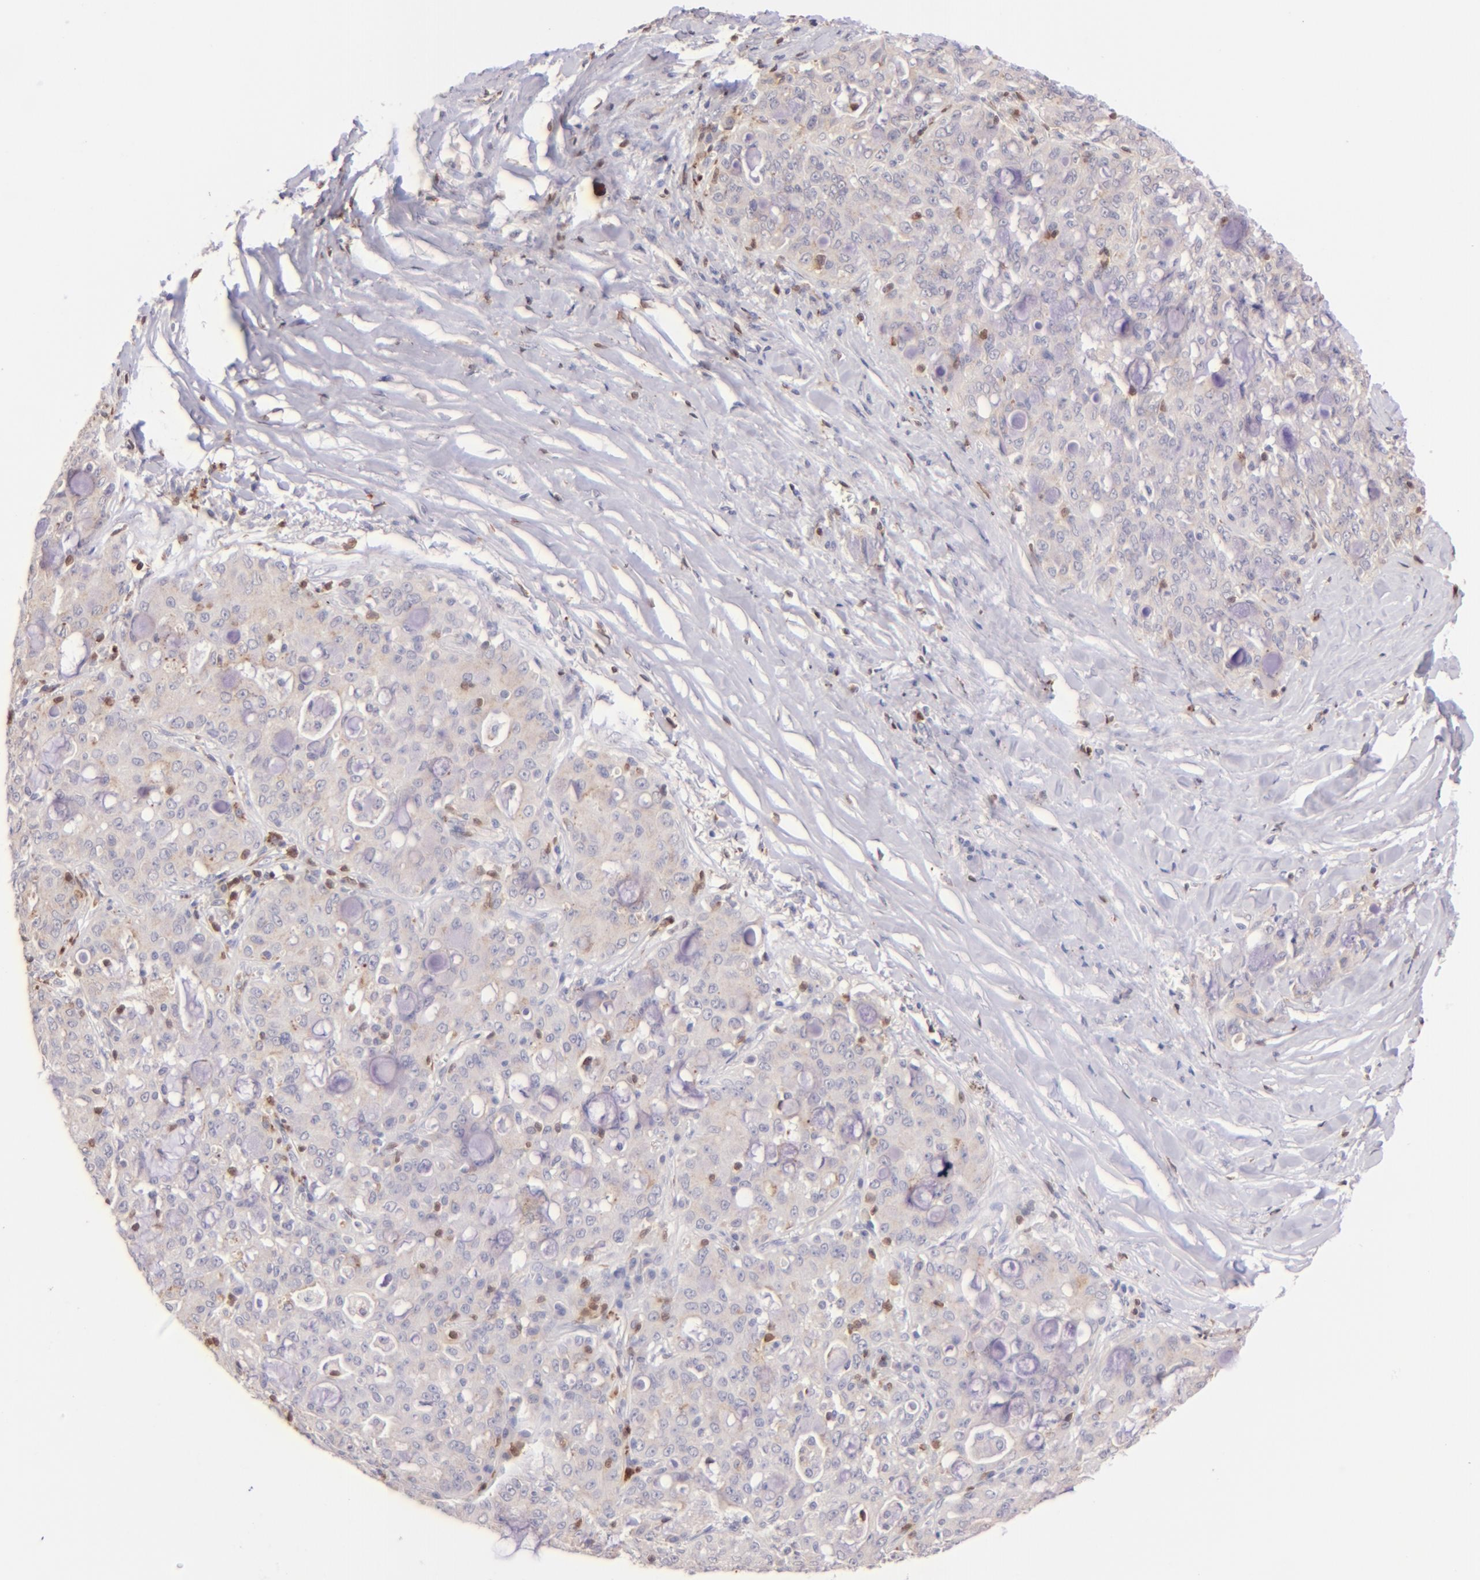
{"staining": {"intensity": "weak", "quantity": "<25%", "location": "cytoplasmic/membranous"}, "tissue": "lung cancer", "cell_type": "Tumor cells", "image_type": "cancer", "snomed": [{"axis": "morphology", "description": "Adenocarcinoma, NOS"}, {"axis": "topography", "description": "Lung"}], "caption": "Adenocarcinoma (lung) was stained to show a protein in brown. There is no significant positivity in tumor cells. (Brightfield microscopy of DAB immunohistochemistry at high magnification).", "gene": "ZAP70", "patient": {"sex": "female", "age": 44}}